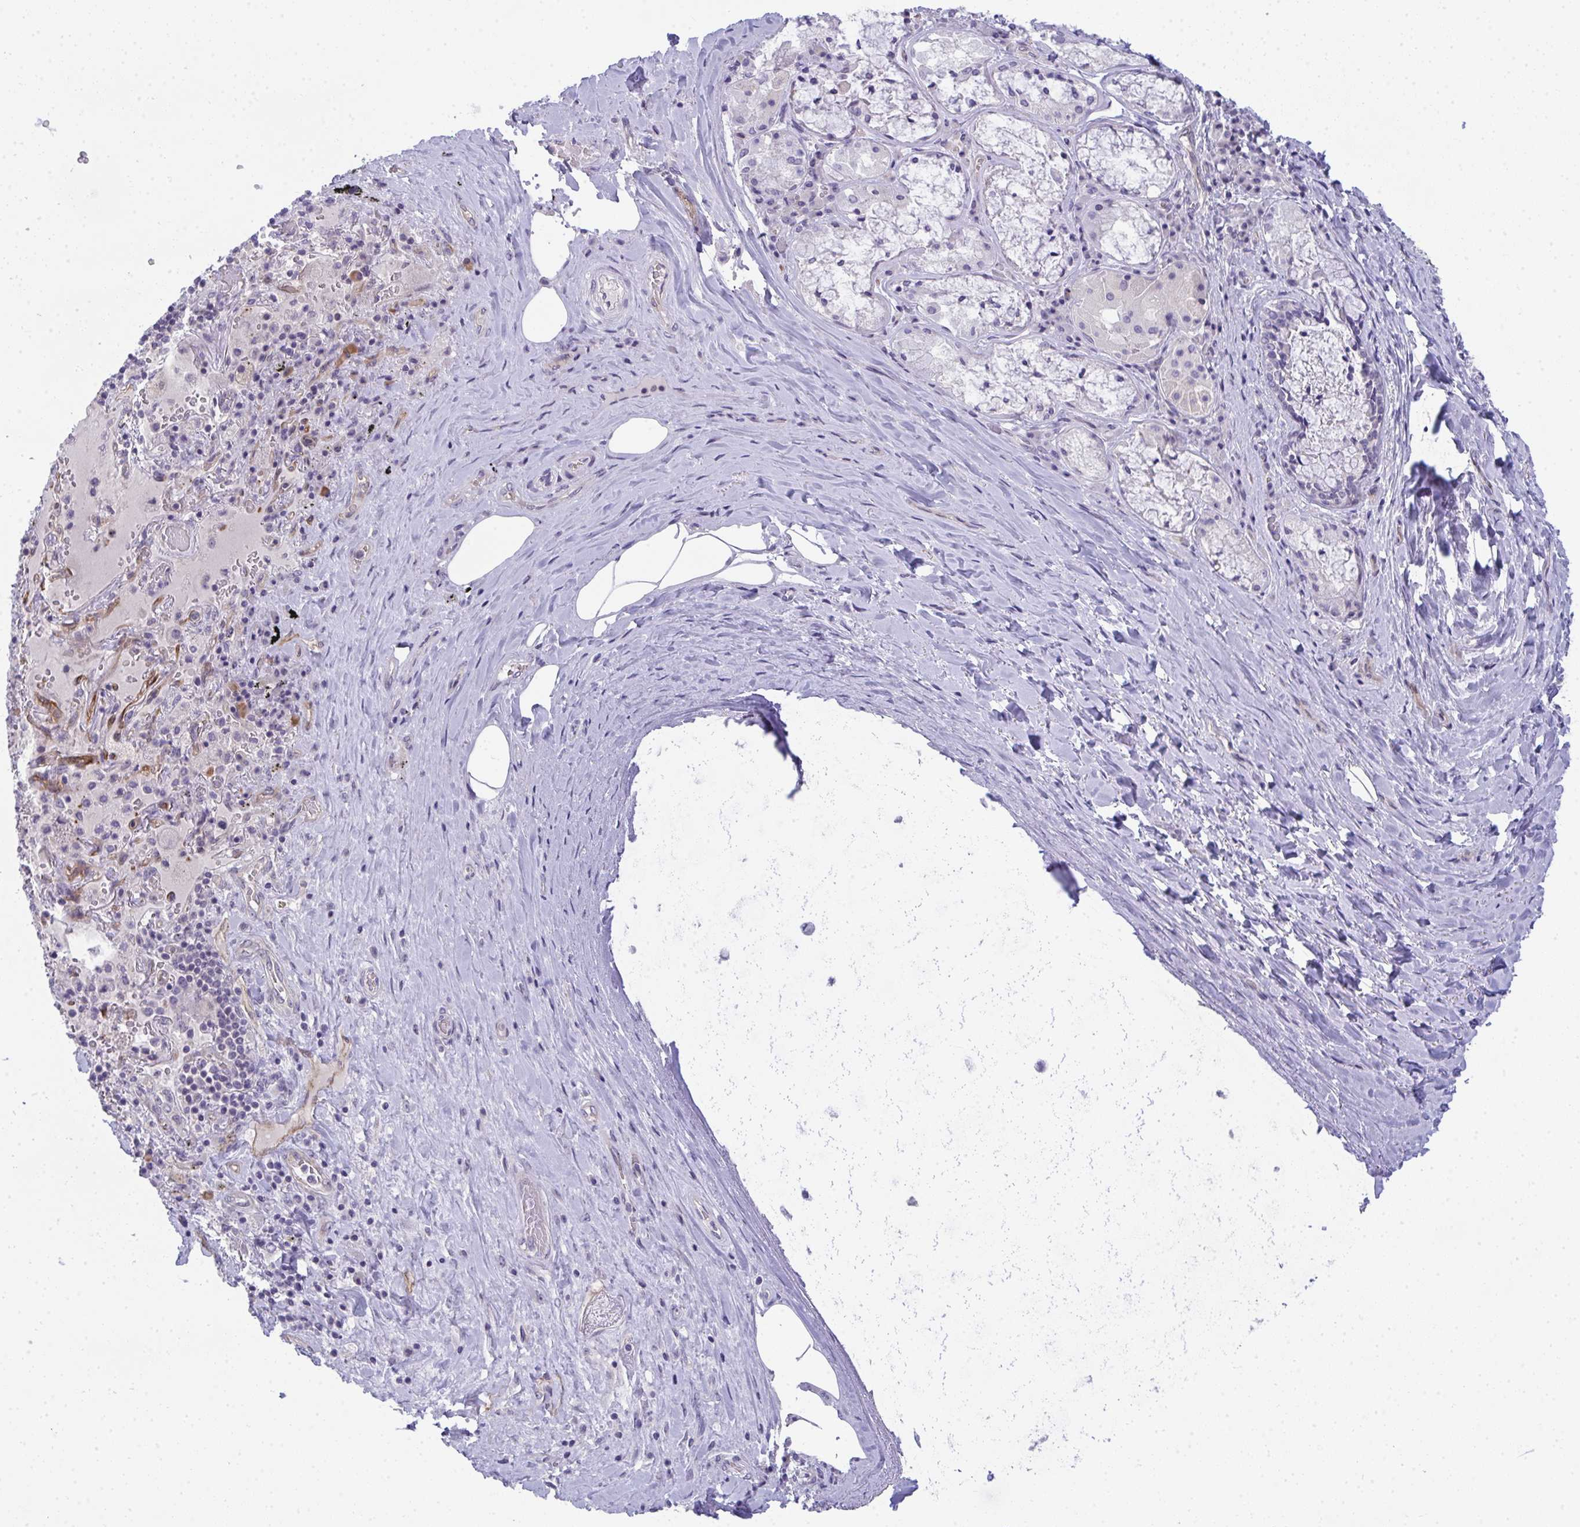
{"staining": {"intensity": "negative", "quantity": "none", "location": "none"}, "tissue": "adipose tissue", "cell_type": "Adipocytes", "image_type": "normal", "snomed": [{"axis": "morphology", "description": "Normal tissue, NOS"}, {"axis": "topography", "description": "Cartilage tissue"}, {"axis": "topography", "description": "Bronchus"}], "caption": "Adipose tissue was stained to show a protein in brown. There is no significant staining in adipocytes. The staining was performed using DAB (3,3'-diaminobenzidine) to visualize the protein expression in brown, while the nuclei were stained in blue with hematoxylin (Magnification: 20x).", "gene": "TMEM82", "patient": {"sex": "male", "age": 64}}